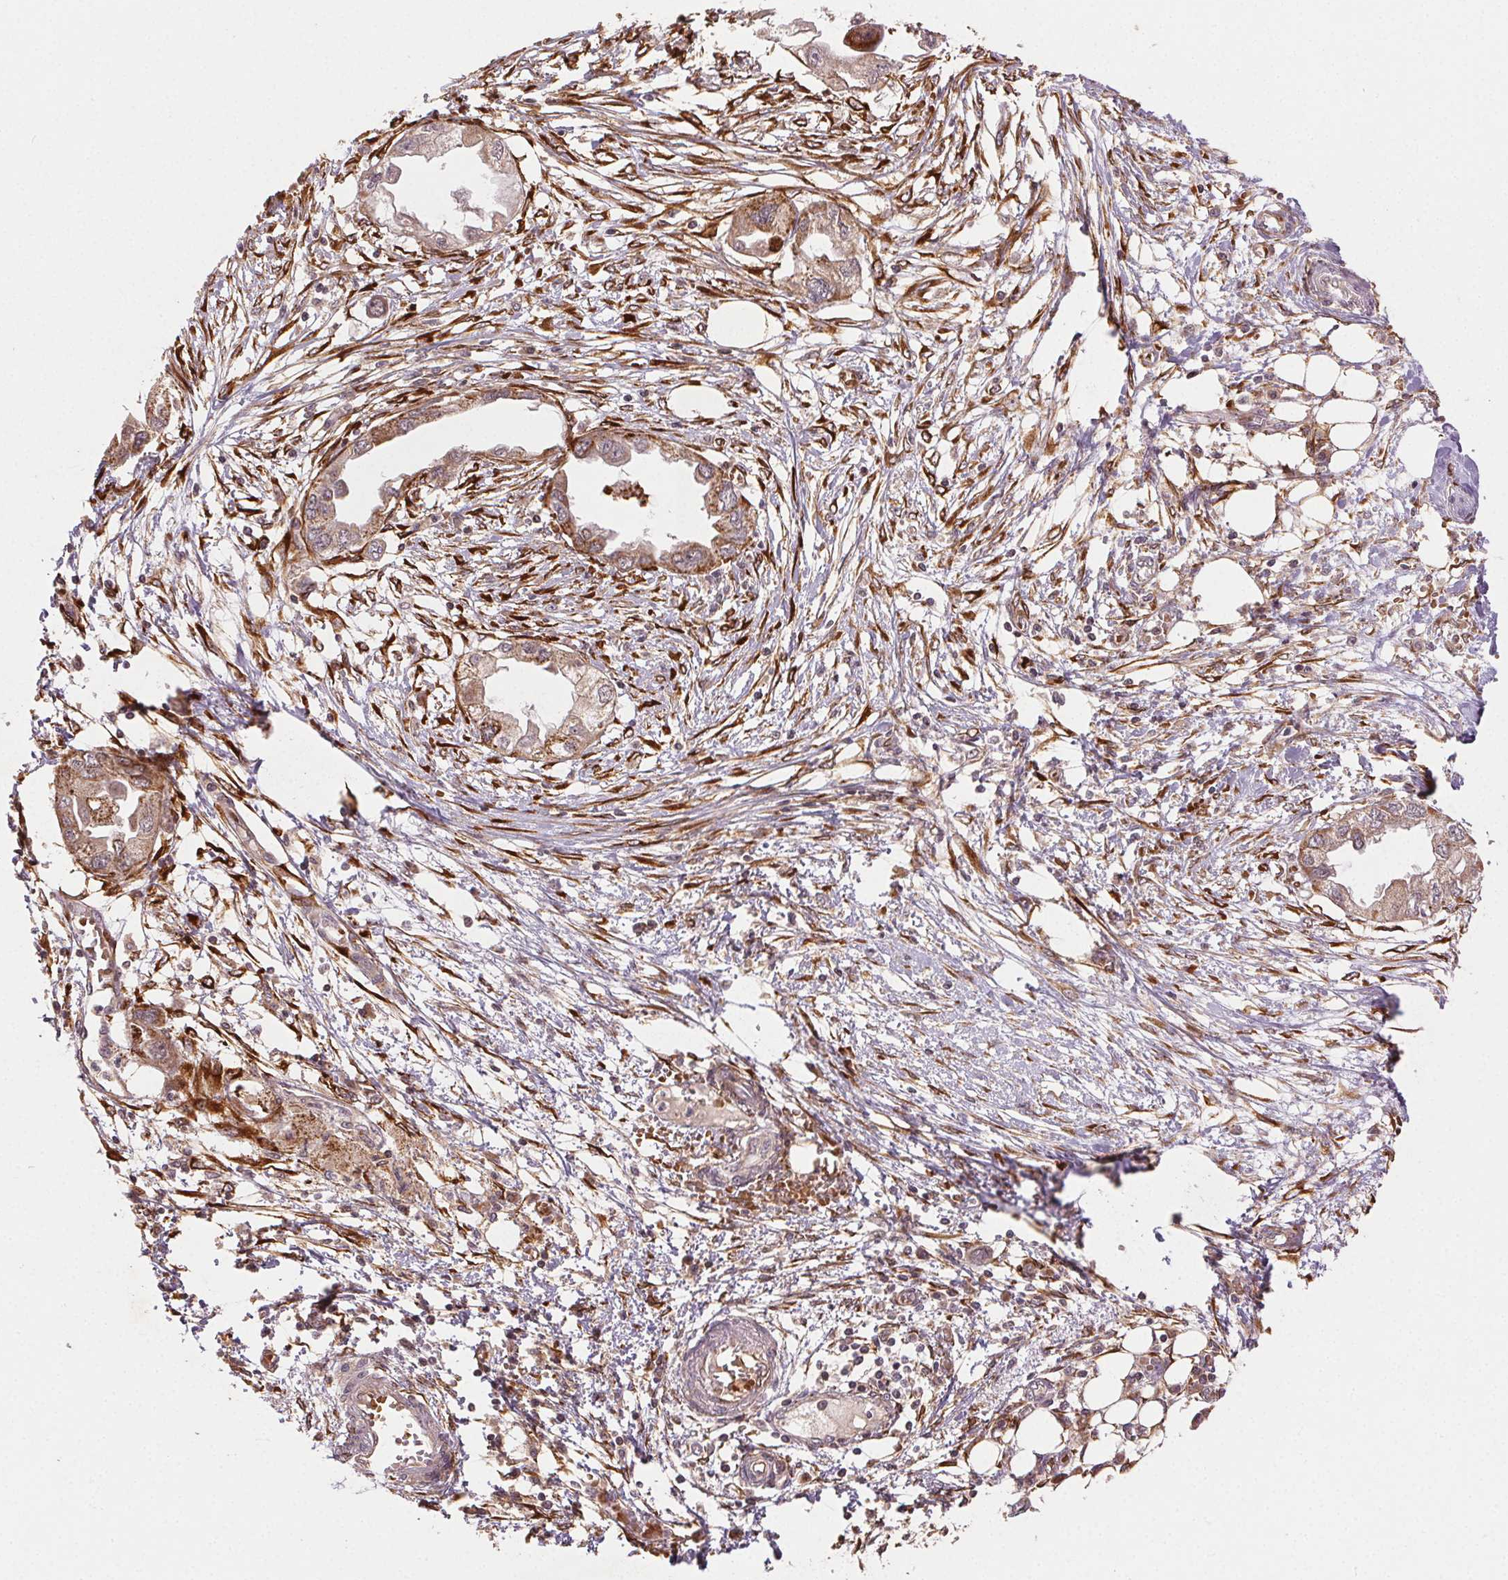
{"staining": {"intensity": "weak", "quantity": ">75%", "location": "cytoplasmic/membranous"}, "tissue": "endometrial cancer", "cell_type": "Tumor cells", "image_type": "cancer", "snomed": [{"axis": "morphology", "description": "Adenocarcinoma, NOS"}, {"axis": "morphology", "description": "Adenocarcinoma, metastatic, NOS"}, {"axis": "topography", "description": "Adipose tissue"}, {"axis": "topography", "description": "Endometrium"}], "caption": "Weak cytoplasmic/membranous protein expression is seen in approximately >75% of tumor cells in adenocarcinoma (endometrial).", "gene": "KLHL15", "patient": {"sex": "female", "age": 67}}